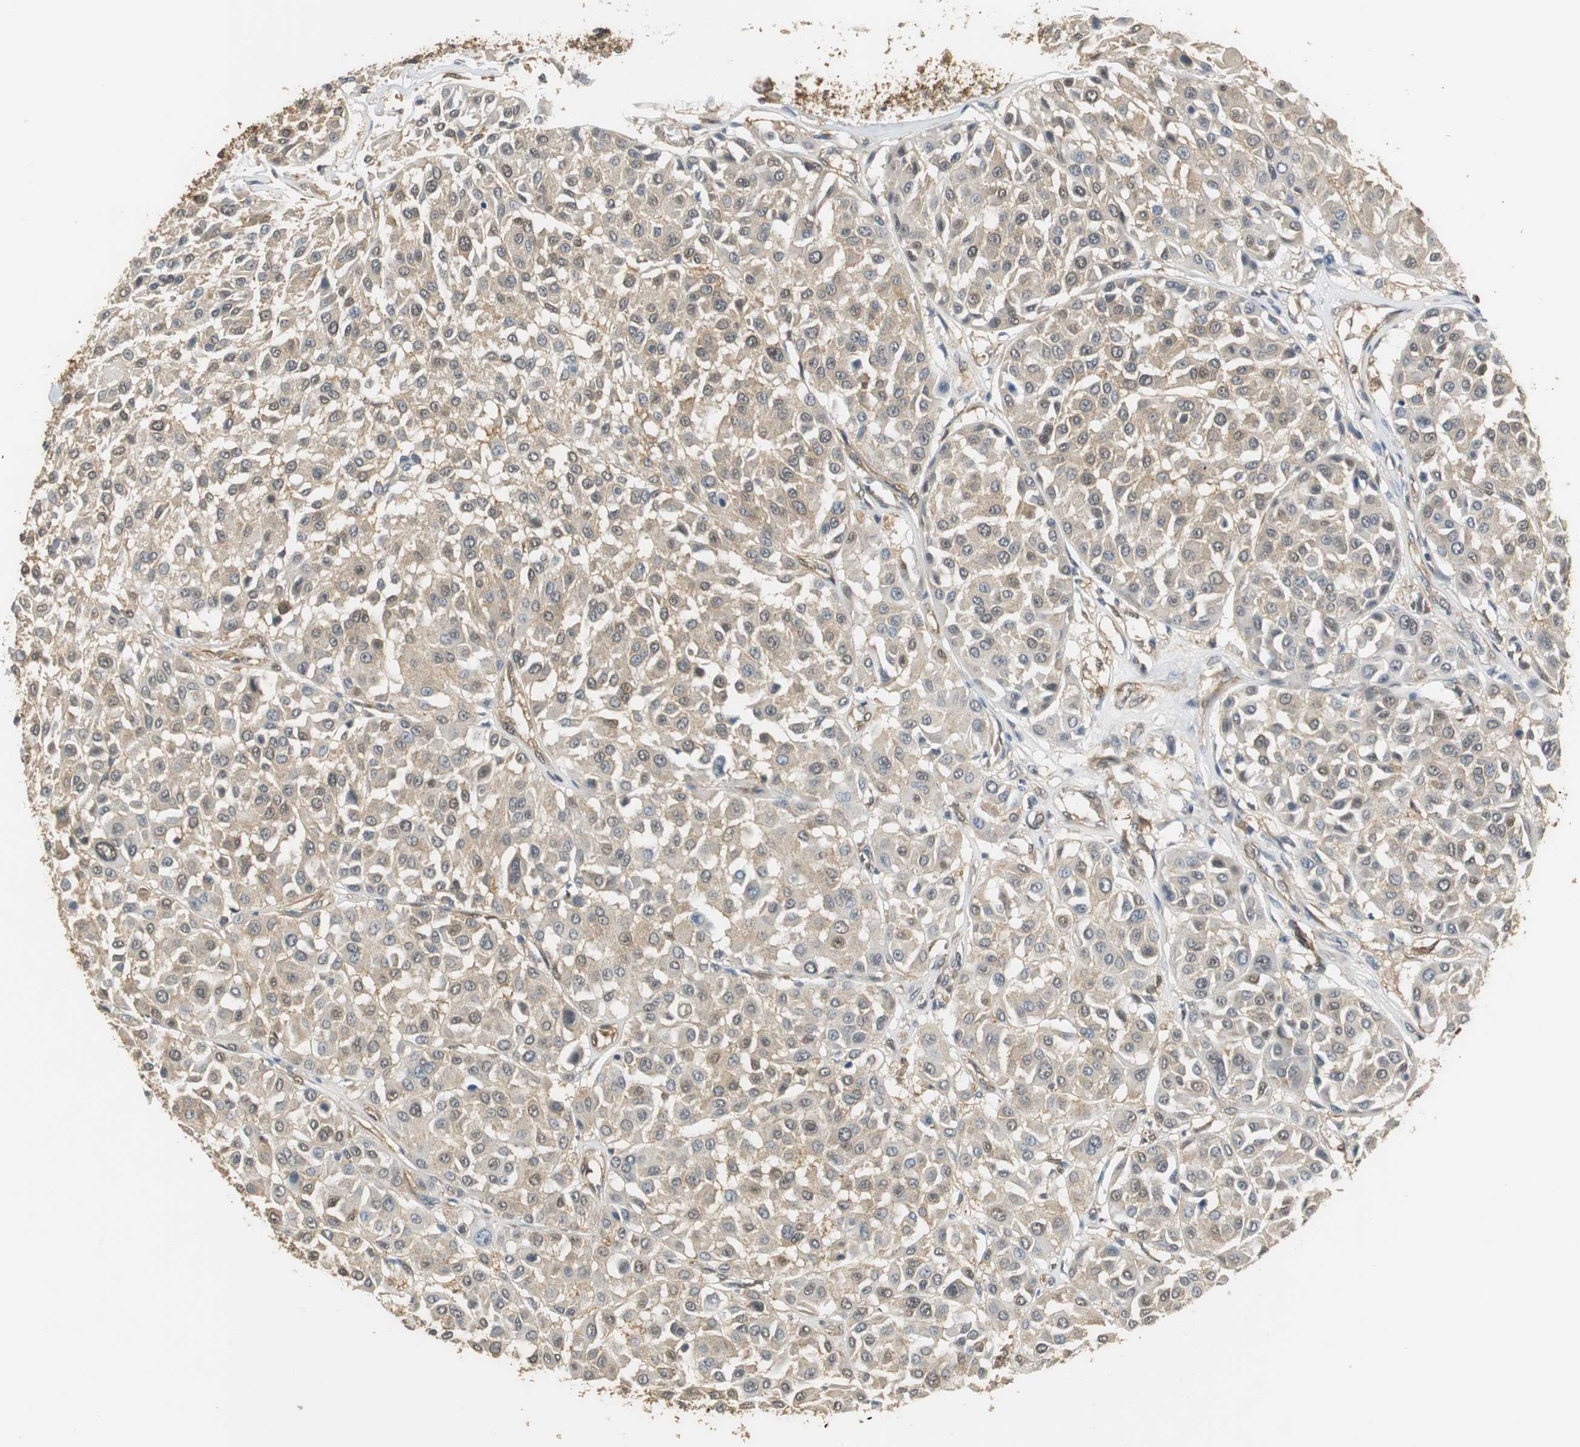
{"staining": {"intensity": "weak", "quantity": ">75%", "location": "cytoplasmic/membranous"}, "tissue": "melanoma", "cell_type": "Tumor cells", "image_type": "cancer", "snomed": [{"axis": "morphology", "description": "Malignant melanoma, Metastatic site"}, {"axis": "topography", "description": "Soft tissue"}], "caption": "Tumor cells display low levels of weak cytoplasmic/membranous positivity in about >75% of cells in human melanoma.", "gene": "UBQLN2", "patient": {"sex": "male", "age": 41}}